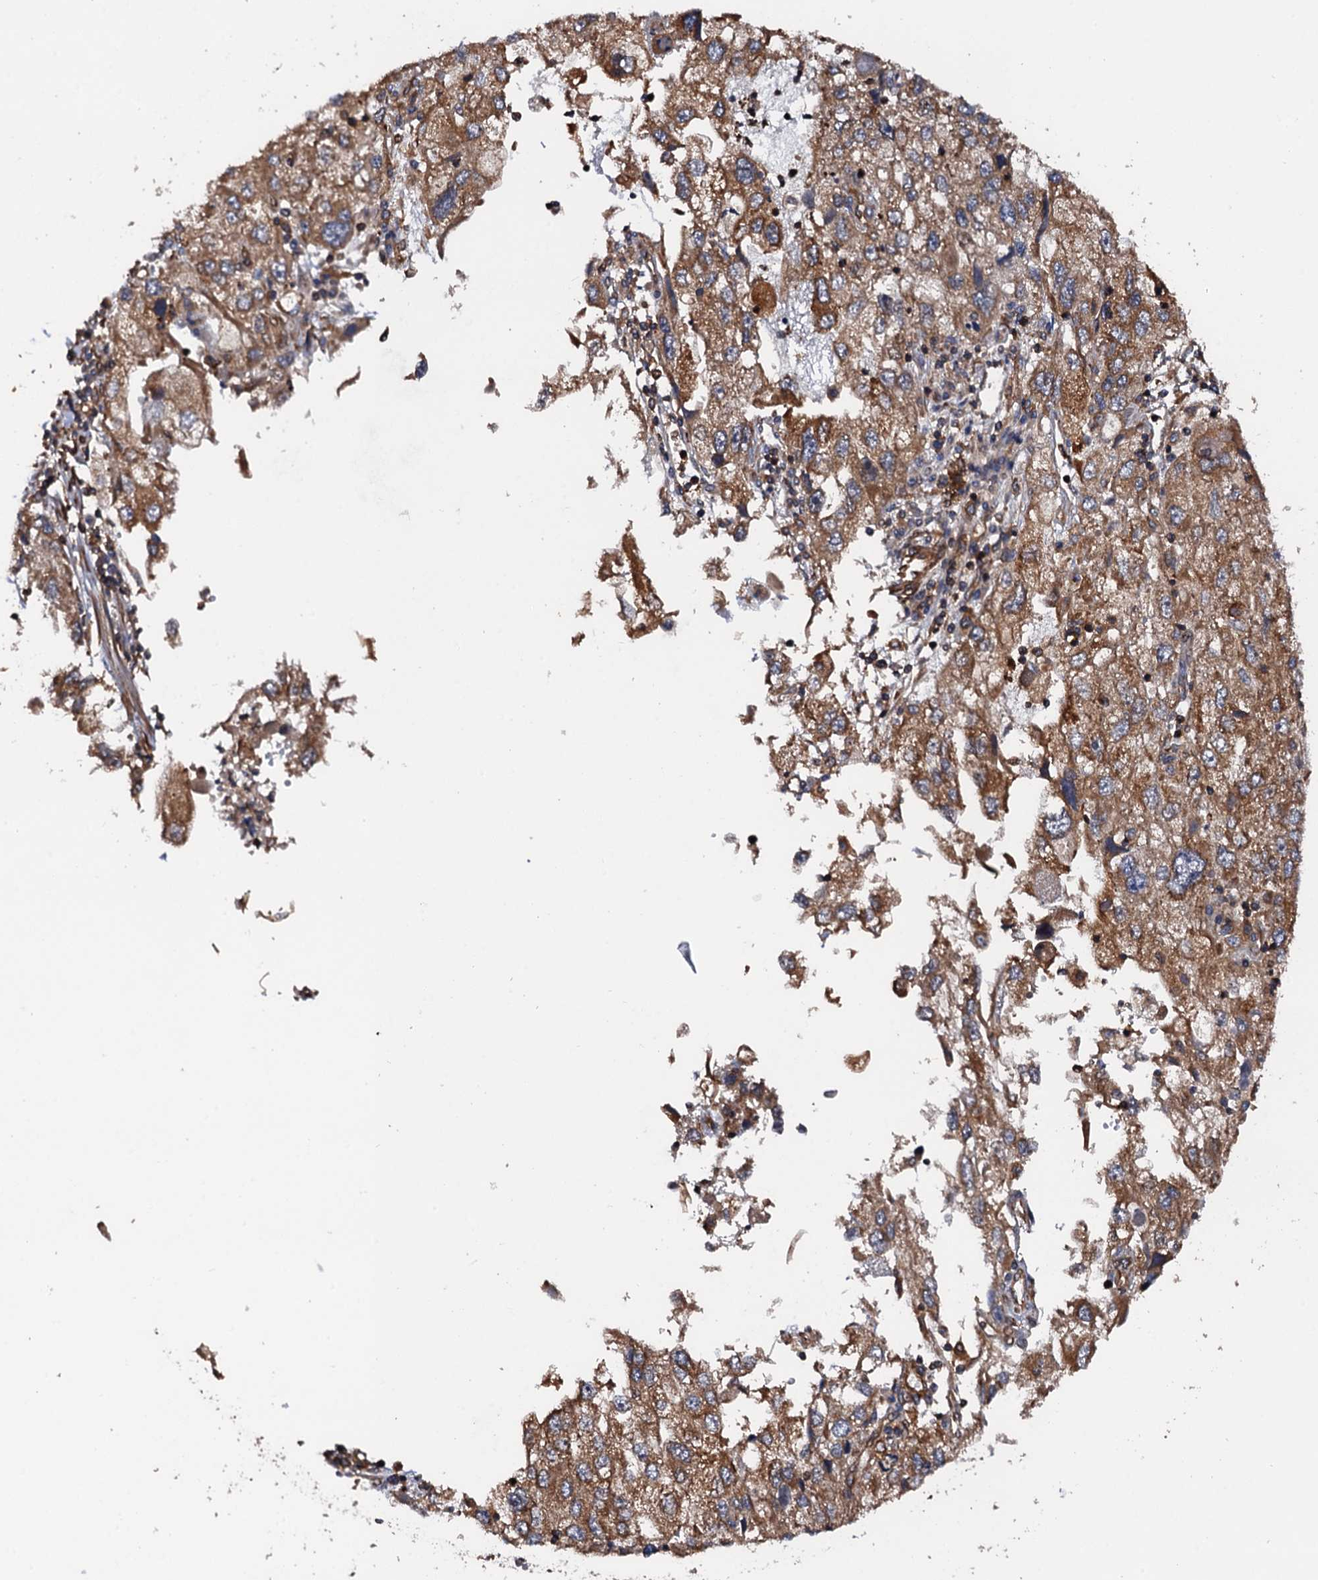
{"staining": {"intensity": "moderate", "quantity": ">75%", "location": "cytoplasmic/membranous"}, "tissue": "endometrial cancer", "cell_type": "Tumor cells", "image_type": "cancer", "snomed": [{"axis": "morphology", "description": "Adenocarcinoma, NOS"}, {"axis": "topography", "description": "Endometrium"}], "caption": "Immunohistochemistry (IHC) (DAB) staining of endometrial adenocarcinoma displays moderate cytoplasmic/membranous protein positivity in about >75% of tumor cells.", "gene": "BORA", "patient": {"sex": "female", "age": 49}}